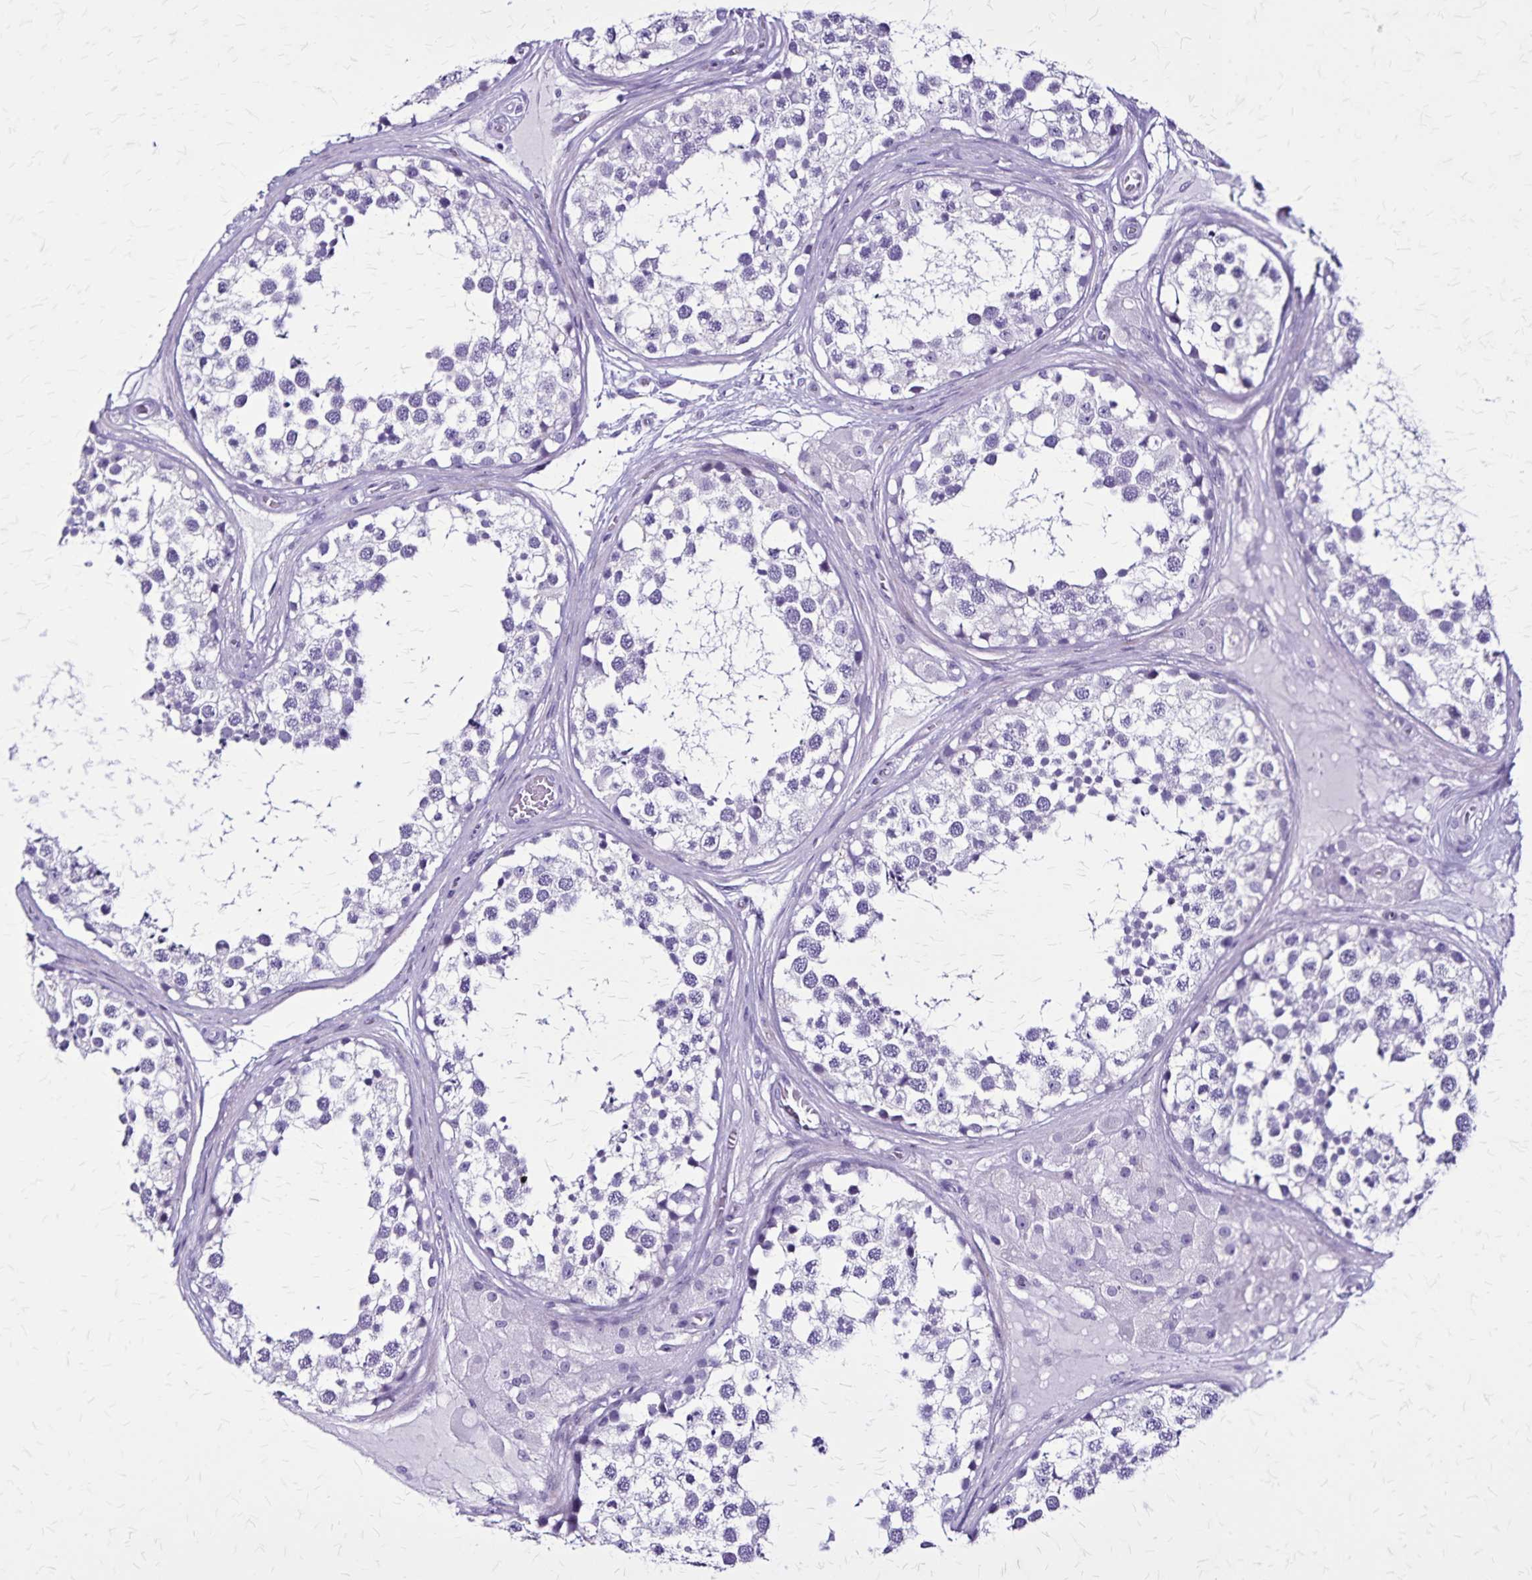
{"staining": {"intensity": "negative", "quantity": "none", "location": "none"}, "tissue": "testis", "cell_type": "Cells in seminiferous ducts", "image_type": "normal", "snomed": [{"axis": "morphology", "description": "Normal tissue, NOS"}, {"axis": "morphology", "description": "Seminoma, NOS"}, {"axis": "topography", "description": "Testis"}], "caption": "Immunohistochemistry (IHC) photomicrograph of unremarkable testis: human testis stained with DAB (3,3'-diaminobenzidine) shows no significant protein positivity in cells in seminiferous ducts.", "gene": "KRT2", "patient": {"sex": "male", "age": 65}}